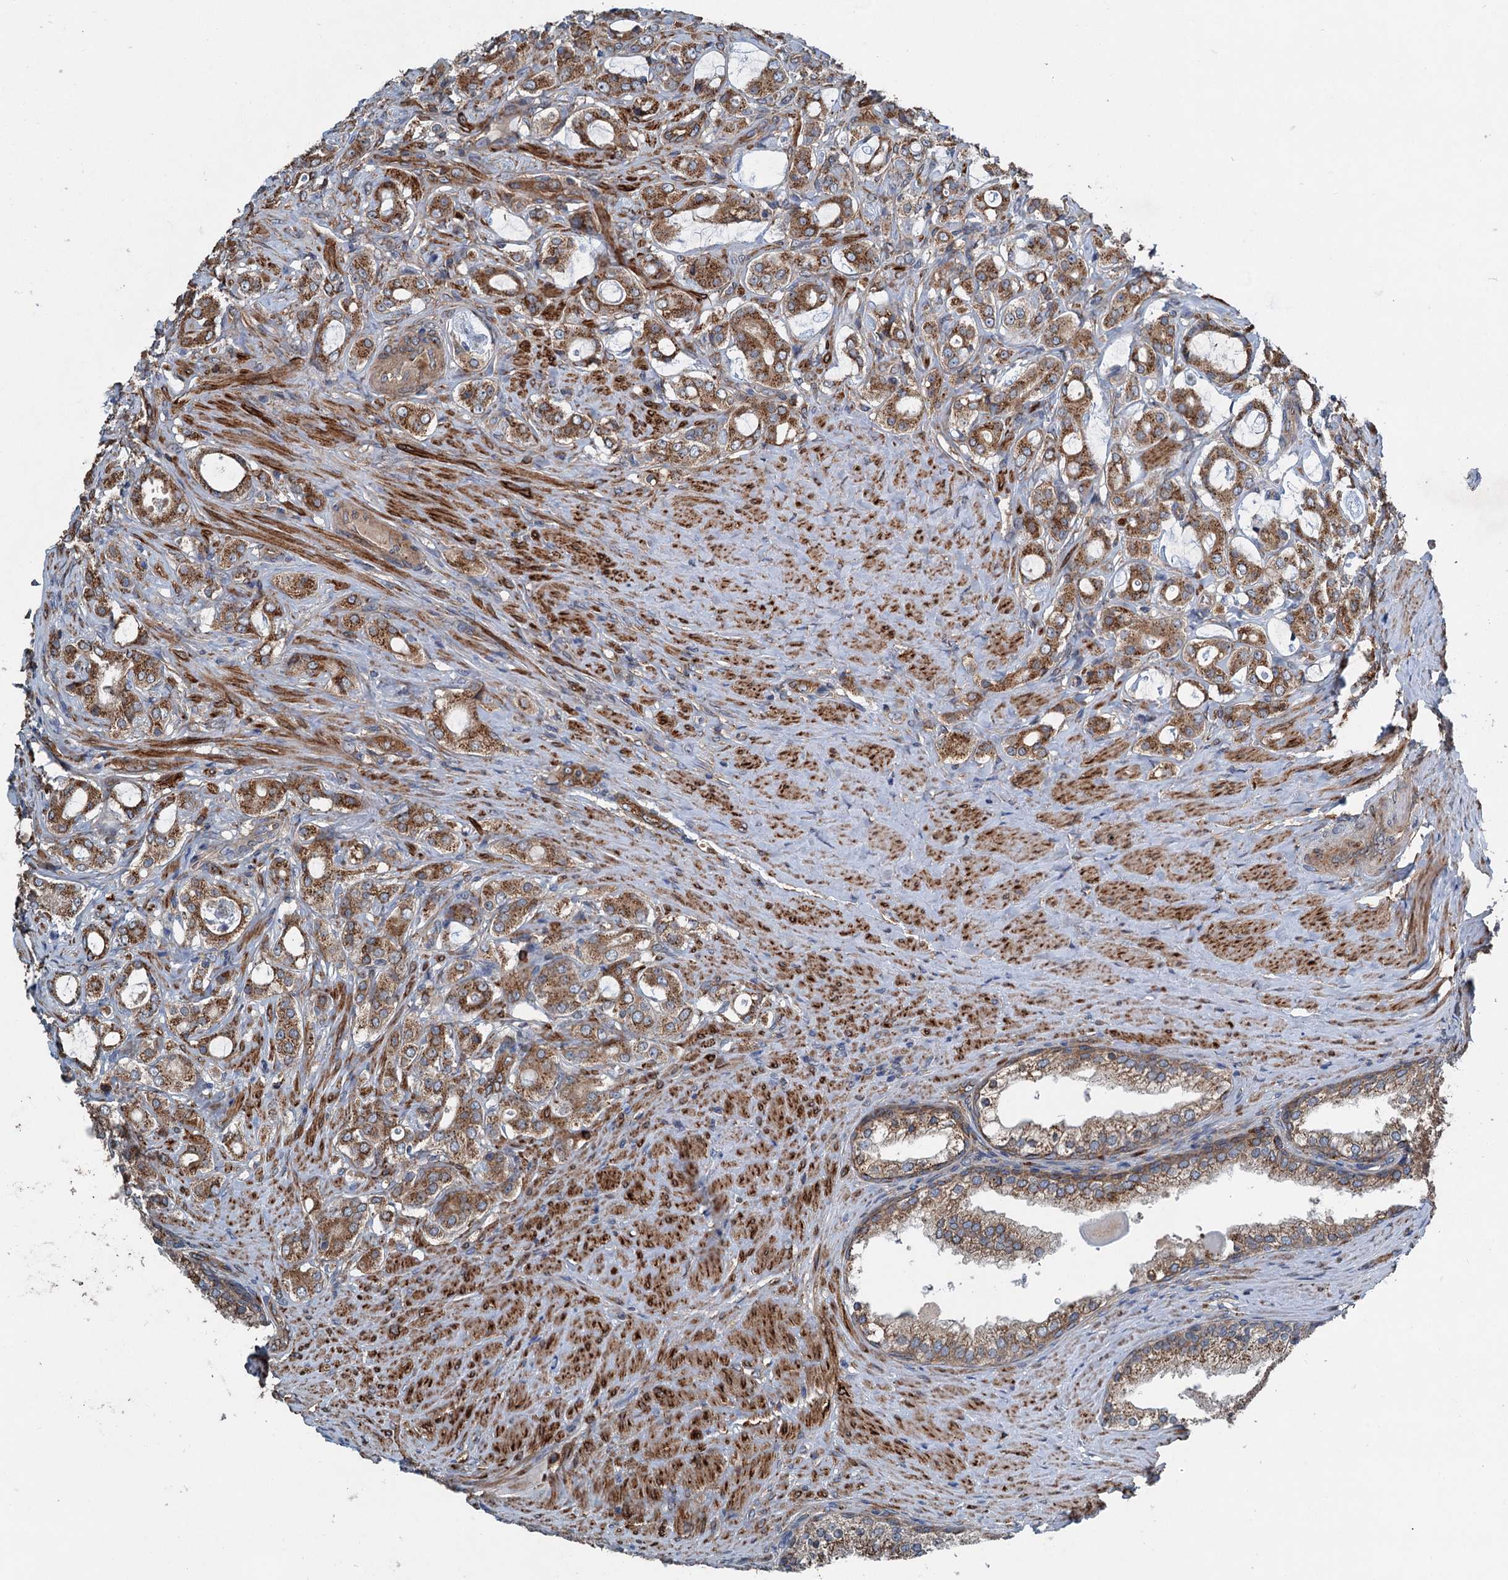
{"staining": {"intensity": "moderate", "quantity": ">75%", "location": "cytoplasmic/membranous"}, "tissue": "prostate cancer", "cell_type": "Tumor cells", "image_type": "cancer", "snomed": [{"axis": "morphology", "description": "Adenocarcinoma, High grade"}, {"axis": "topography", "description": "Prostate"}], "caption": "IHC (DAB (3,3'-diaminobenzidine)) staining of human prostate high-grade adenocarcinoma exhibits moderate cytoplasmic/membranous protein staining in approximately >75% of tumor cells. Nuclei are stained in blue.", "gene": "CALCOCO1", "patient": {"sex": "male", "age": 63}}